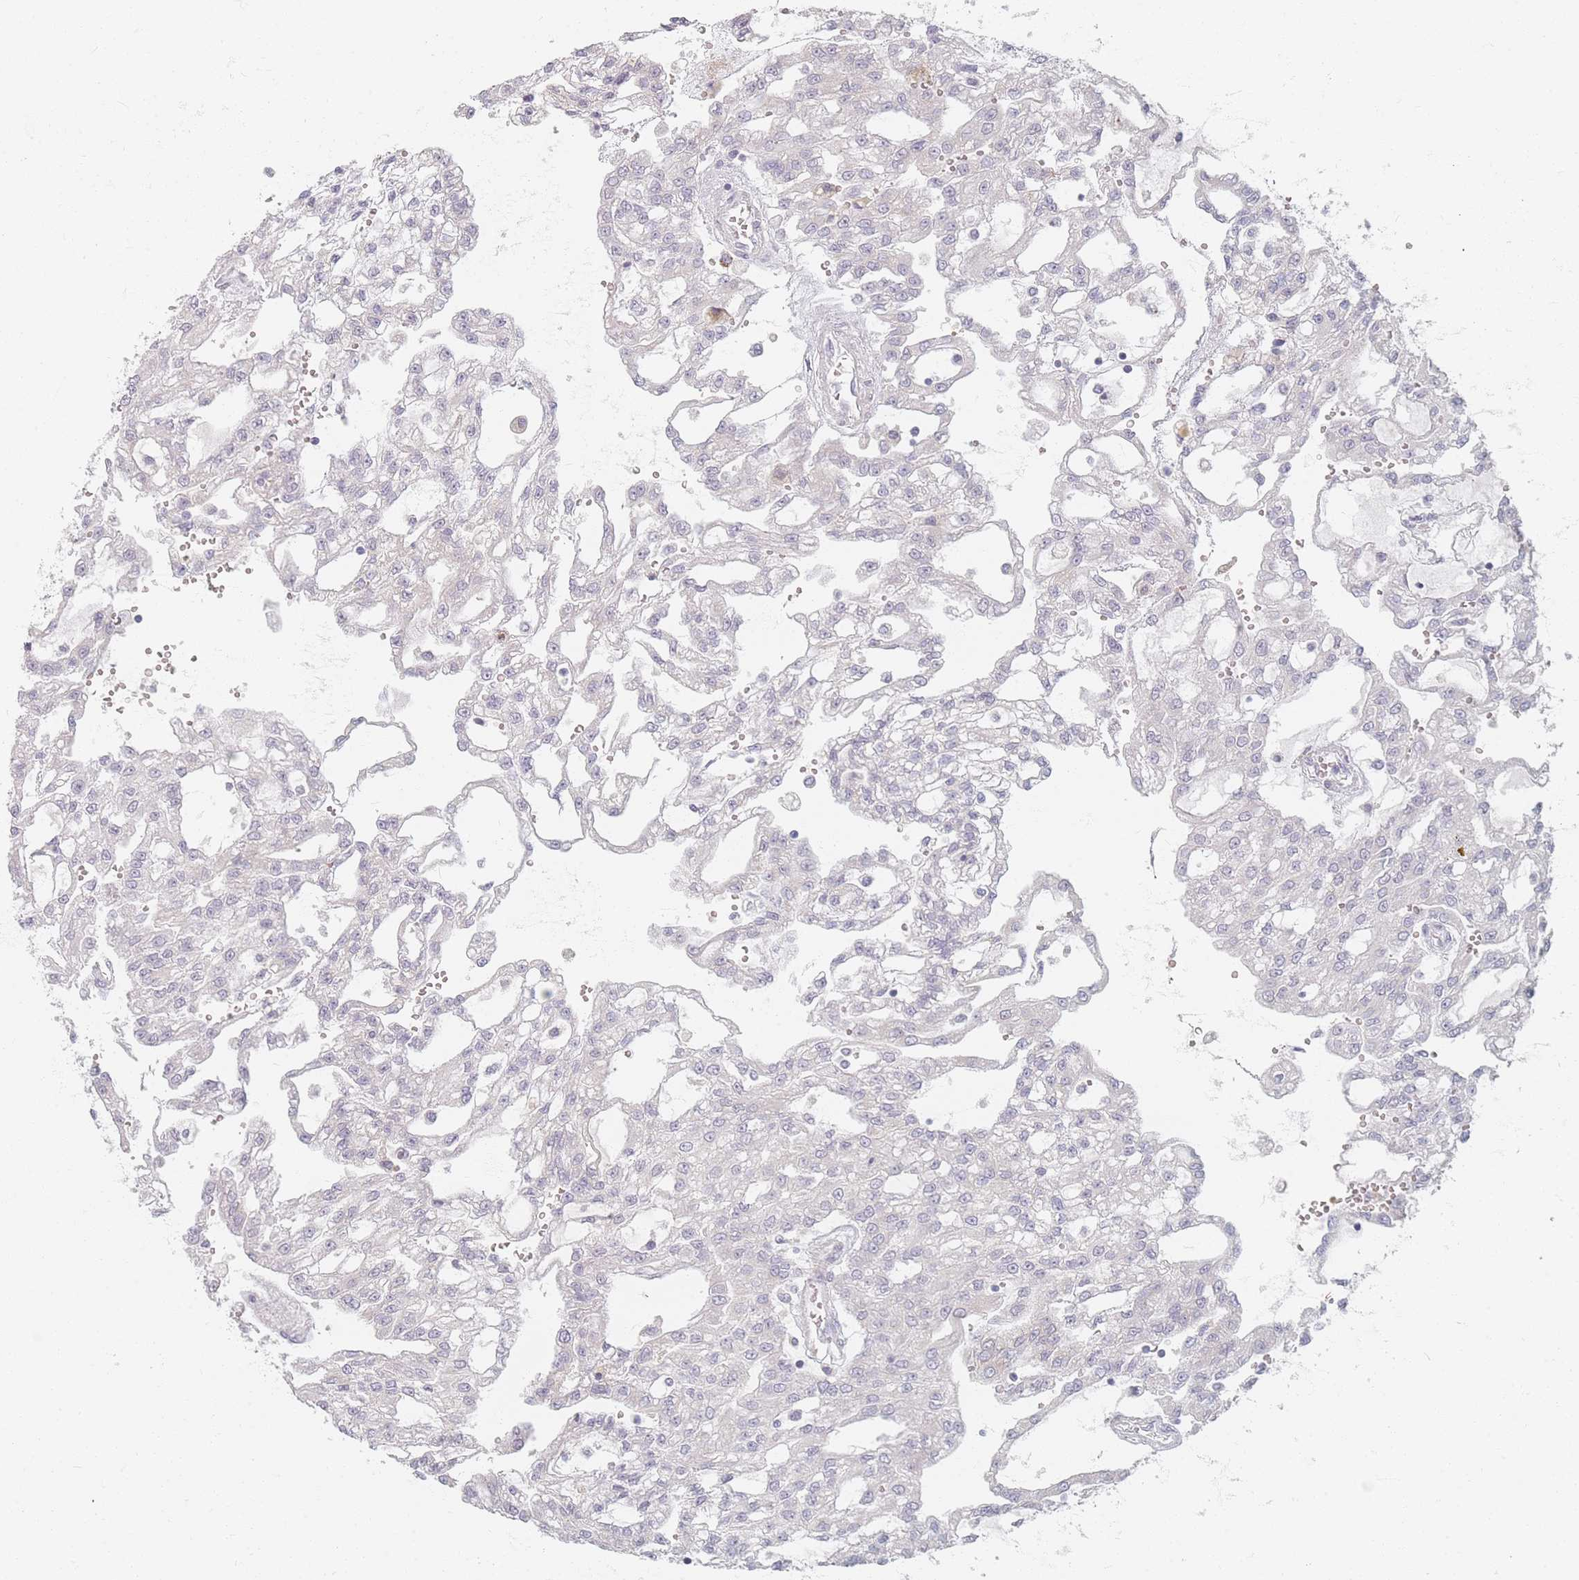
{"staining": {"intensity": "negative", "quantity": "none", "location": "none"}, "tissue": "renal cancer", "cell_type": "Tumor cells", "image_type": "cancer", "snomed": [{"axis": "morphology", "description": "Adenocarcinoma, NOS"}, {"axis": "topography", "description": "Kidney"}], "caption": "Immunohistochemical staining of human adenocarcinoma (renal) reveals no significant expression in tumor cells. The staining was performed using DAB (3,3'-diaminobenzidine) to visualize the protein expression in brown, while the nuclei were stained in blue with hematoxylin (Magnification: 20x).", "gene": "TMOD1", "patient": {"sex": "male", "age": 63}}